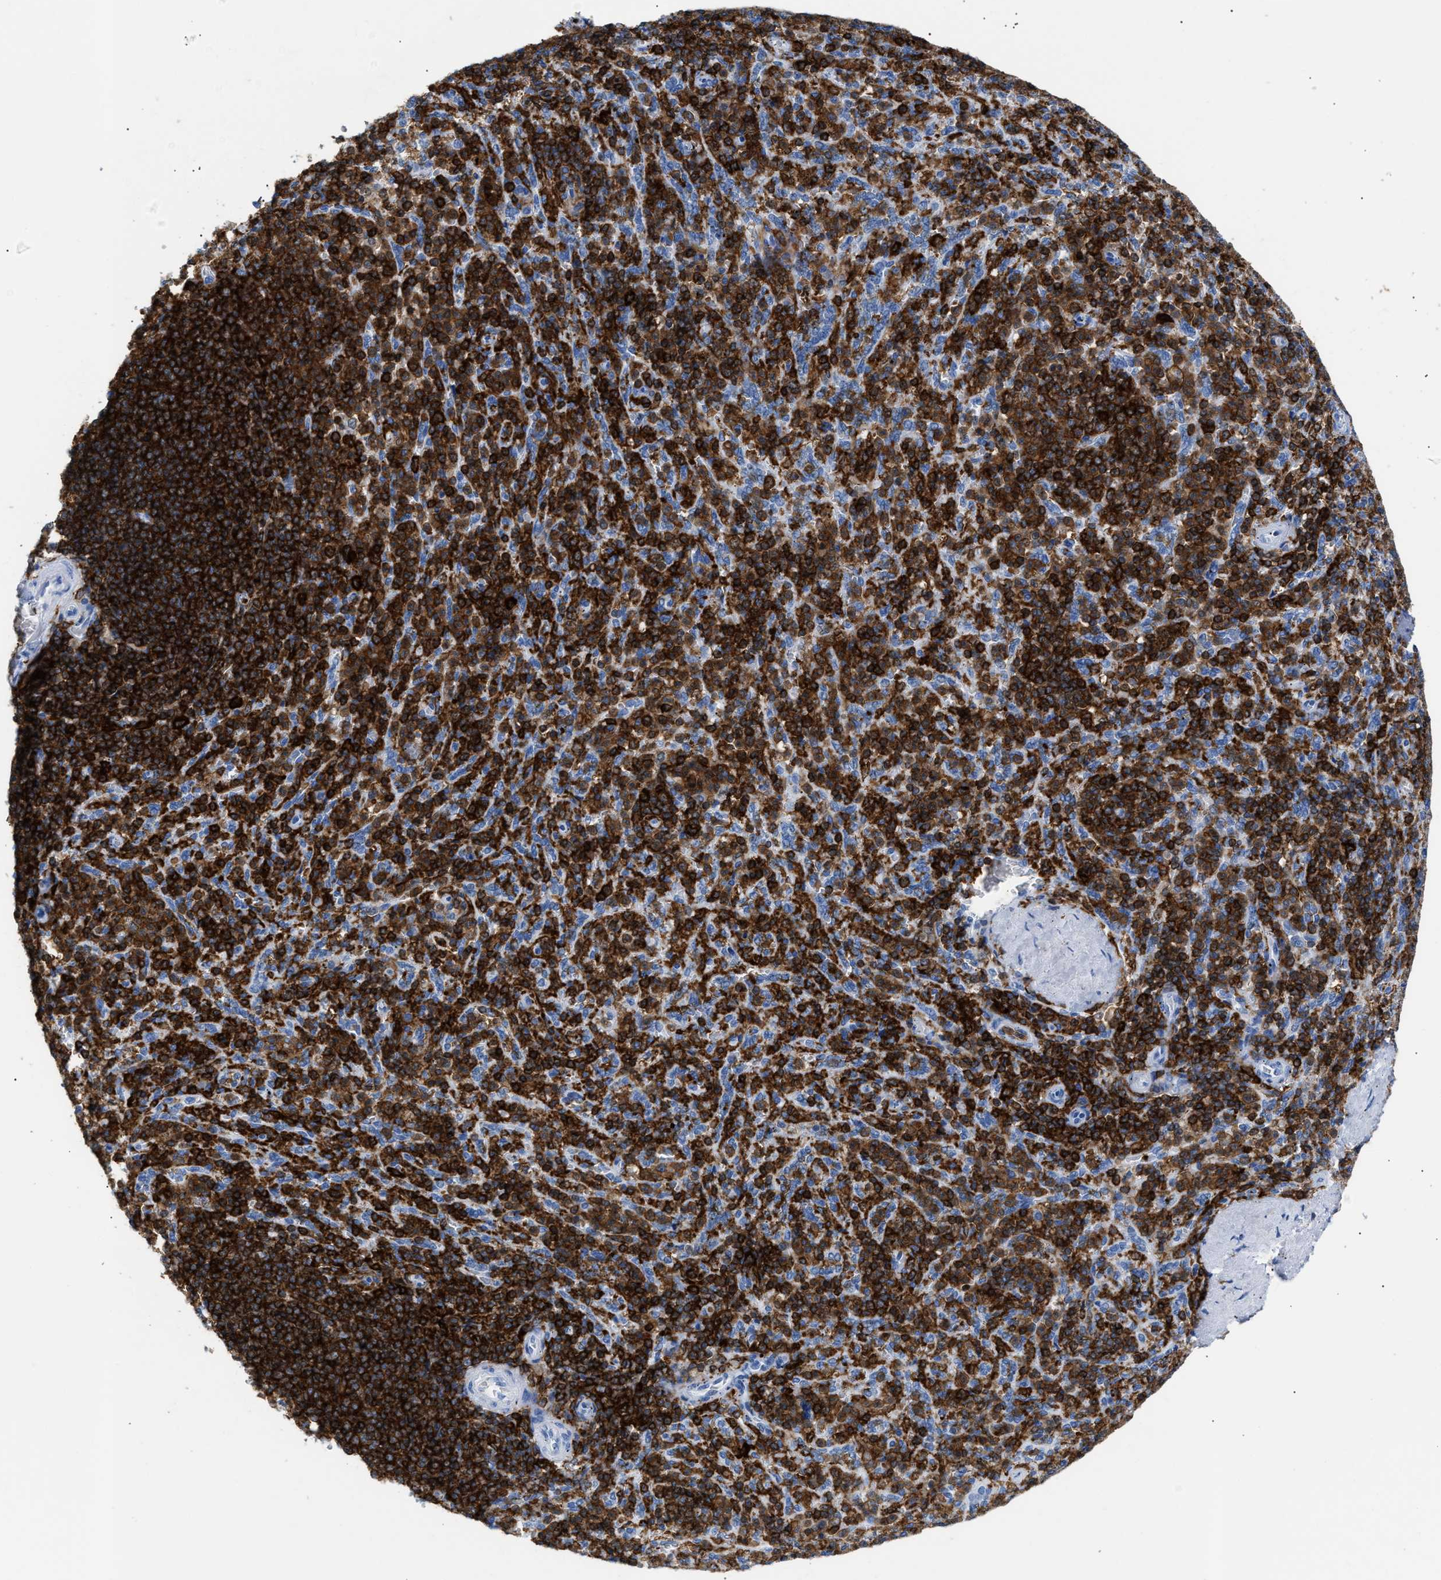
{"staining": {"intensity": "strong", "quantity": ">75%", "location": "cytoplasmic/membranous"}, "tissue": "spleen", "cell_type": "Cells in red pulp", "image_type": "normal", "snomed": [{"axis": "morphology", "description": "Normal tissue, NOS"}, {"axis": "topography", "description": "Spleen"}], "caption": "Spleen stained with IHC exhibits strong cytoplasmic/membranous positivity in approximately >75% of cells in red pulp. Using DAB (3,3'-diaminobenzidine) (brown) and hematoxylin (blue) stains, captured at high magnification using brightfield microscopy.", "gene": "LCP1", "patient": {"sex": "male", "age": 36}}